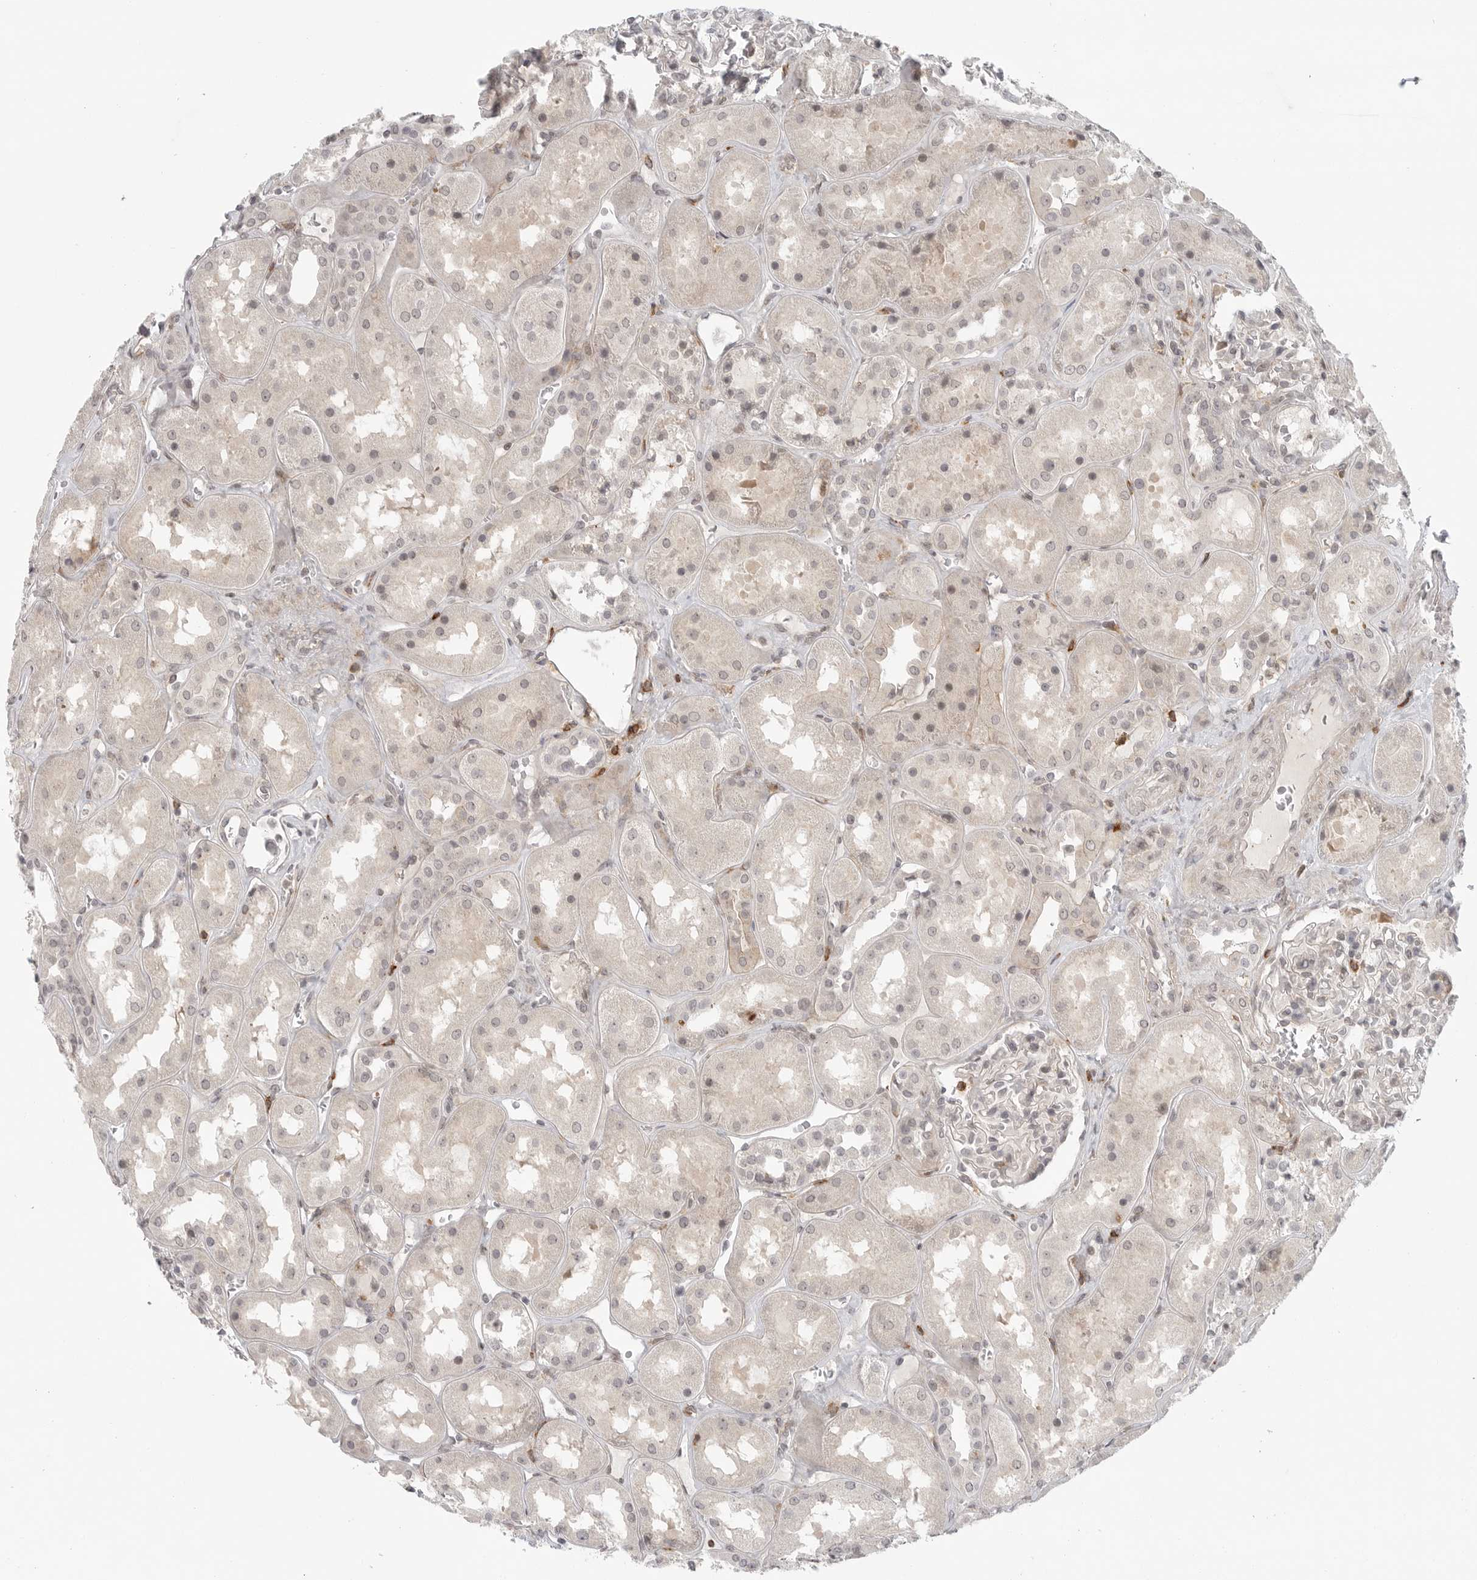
{"staining": {"intensity": "weak", "quantity": "<25%", "location": "cytoplasmic/membranous"}, "tissue": "kidney", "cell_type": "Cells in glomeruli", "image_type": "normal", "snomed": [{"axis": "morphology", "description": "Normal tissue, NOS"}, {"axis": "topography", "description": "Kidney"}], "caption": "IHC of benign kidney reveals no staining in cells in glomeruli.", "gene": "SH3KBP1", "patient": {"sex": "male", "age": 70}}